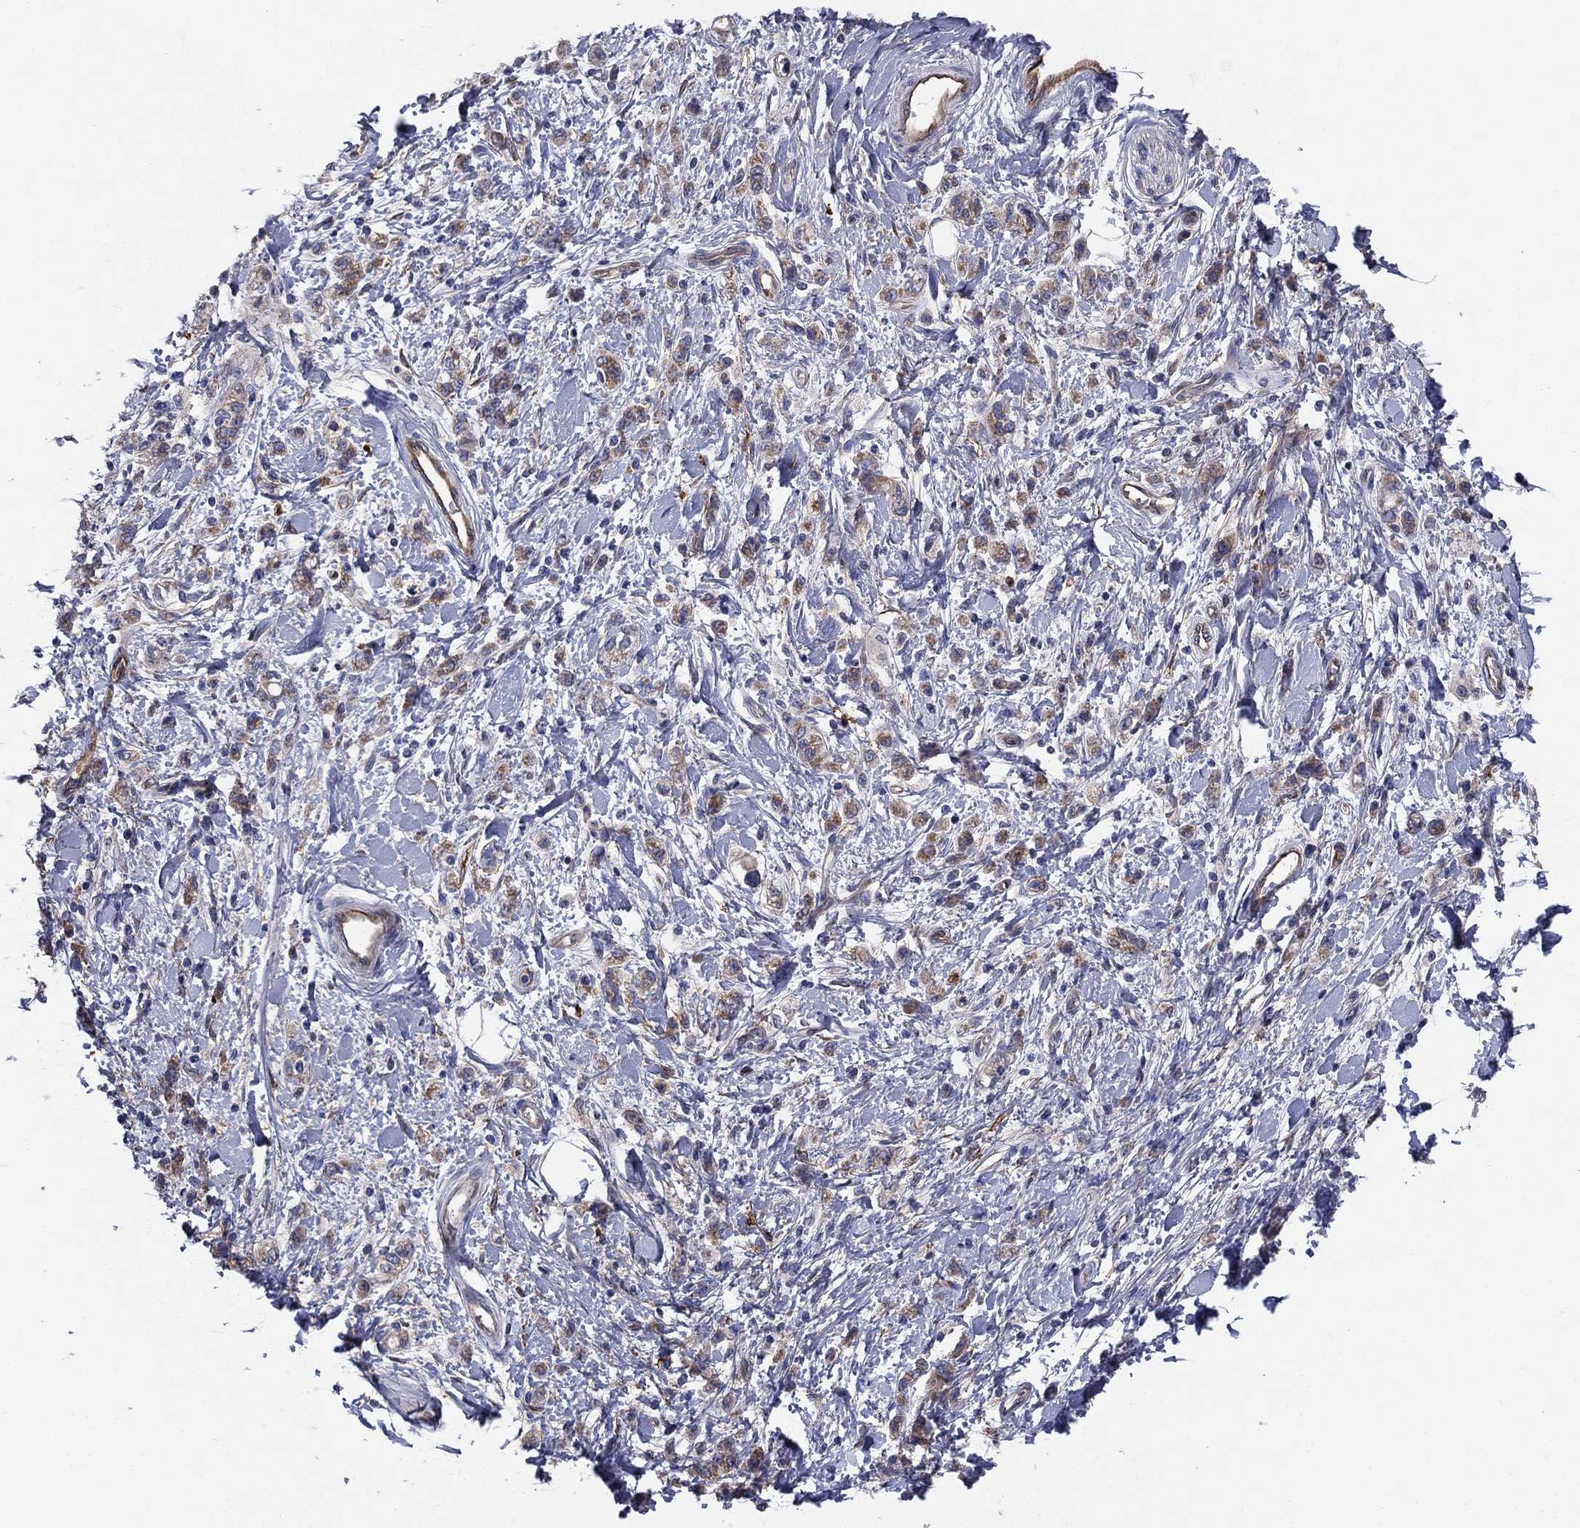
{"staining": {"intensity": "weak", "quantity": "25%-75%", "location": "cytoplasmic/membranous"}, "tissue": "stomach cancer", "cell_type": "Tumor cells", "image_type": "cancer", "snomed": [{"axis": "morphology", "description": "Adenocarcinoma, NOS"}, {"axis": "topography", "description": "Stomach"}], "caption": "IHC histopathology image of human stomach adenocarcinoma stained for a protein (brown), which reveals low levels of weak cytoplasmic/membranous staining in approximately 25%-75% of tumor cells.", "gene": "EMP2", "patient": {"sex": "male", "age": 77}}